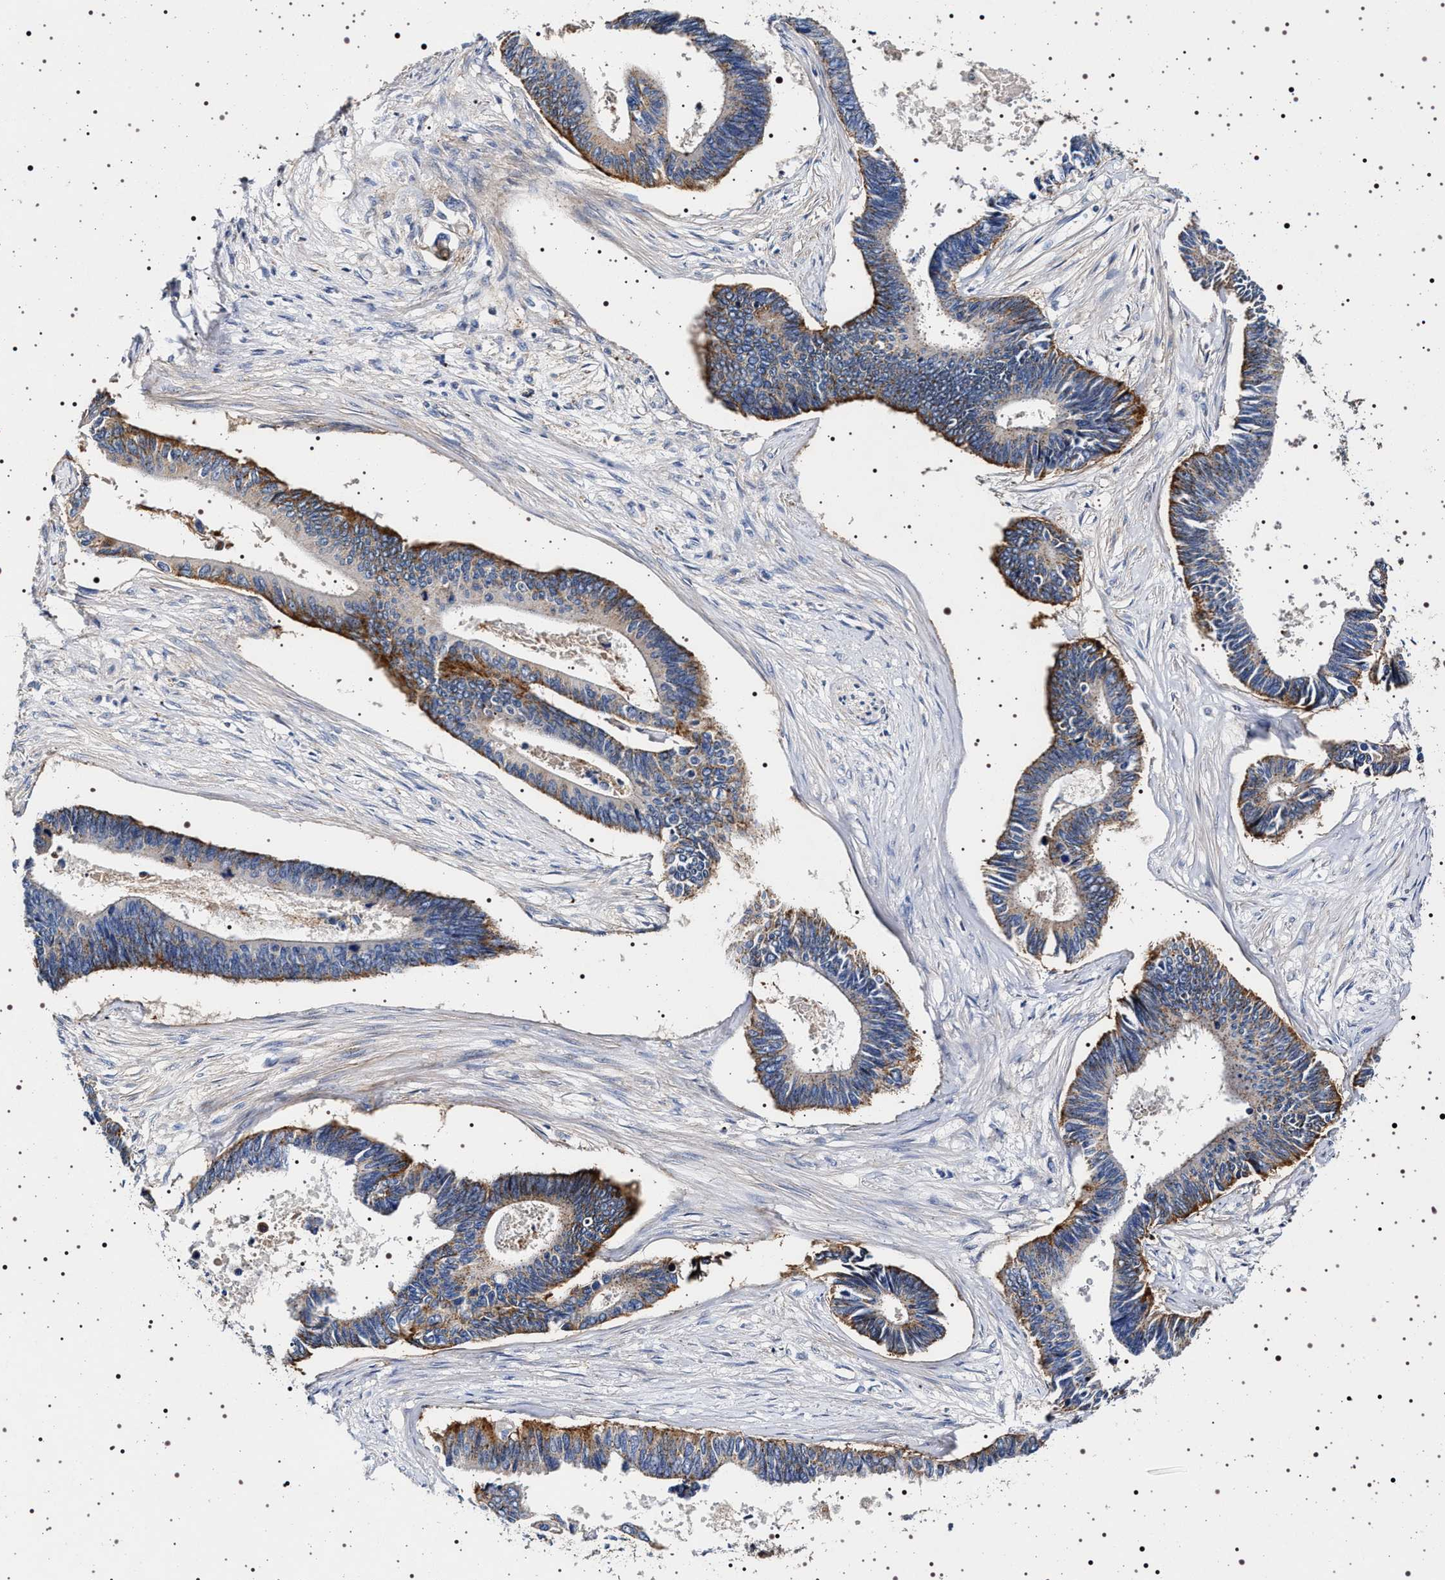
{"staining": {"intensity": "moderate", "quantity": ">75%", "location": "cytoplasmic/membranous"}, "tissue": "pancreatic cancer", "cell_type": "Tumor cells", "image_type": "cancer", "snomed": [{"axis": "morphology", "description": "Adenocarcinoma, NOS"}, {"axis": "topography", "description": "Pancreas"}], "caption": "Pancreatic cancer stained with DAB immunohistochemistry displays medium levels of moderate cytoplasmic/membranous staining in about >75% of tumor cells. (IHC, brightfield microscopy, high magnification).", "gene": "NAALADL2", "patient": {"sex": "female", "age": 70}}